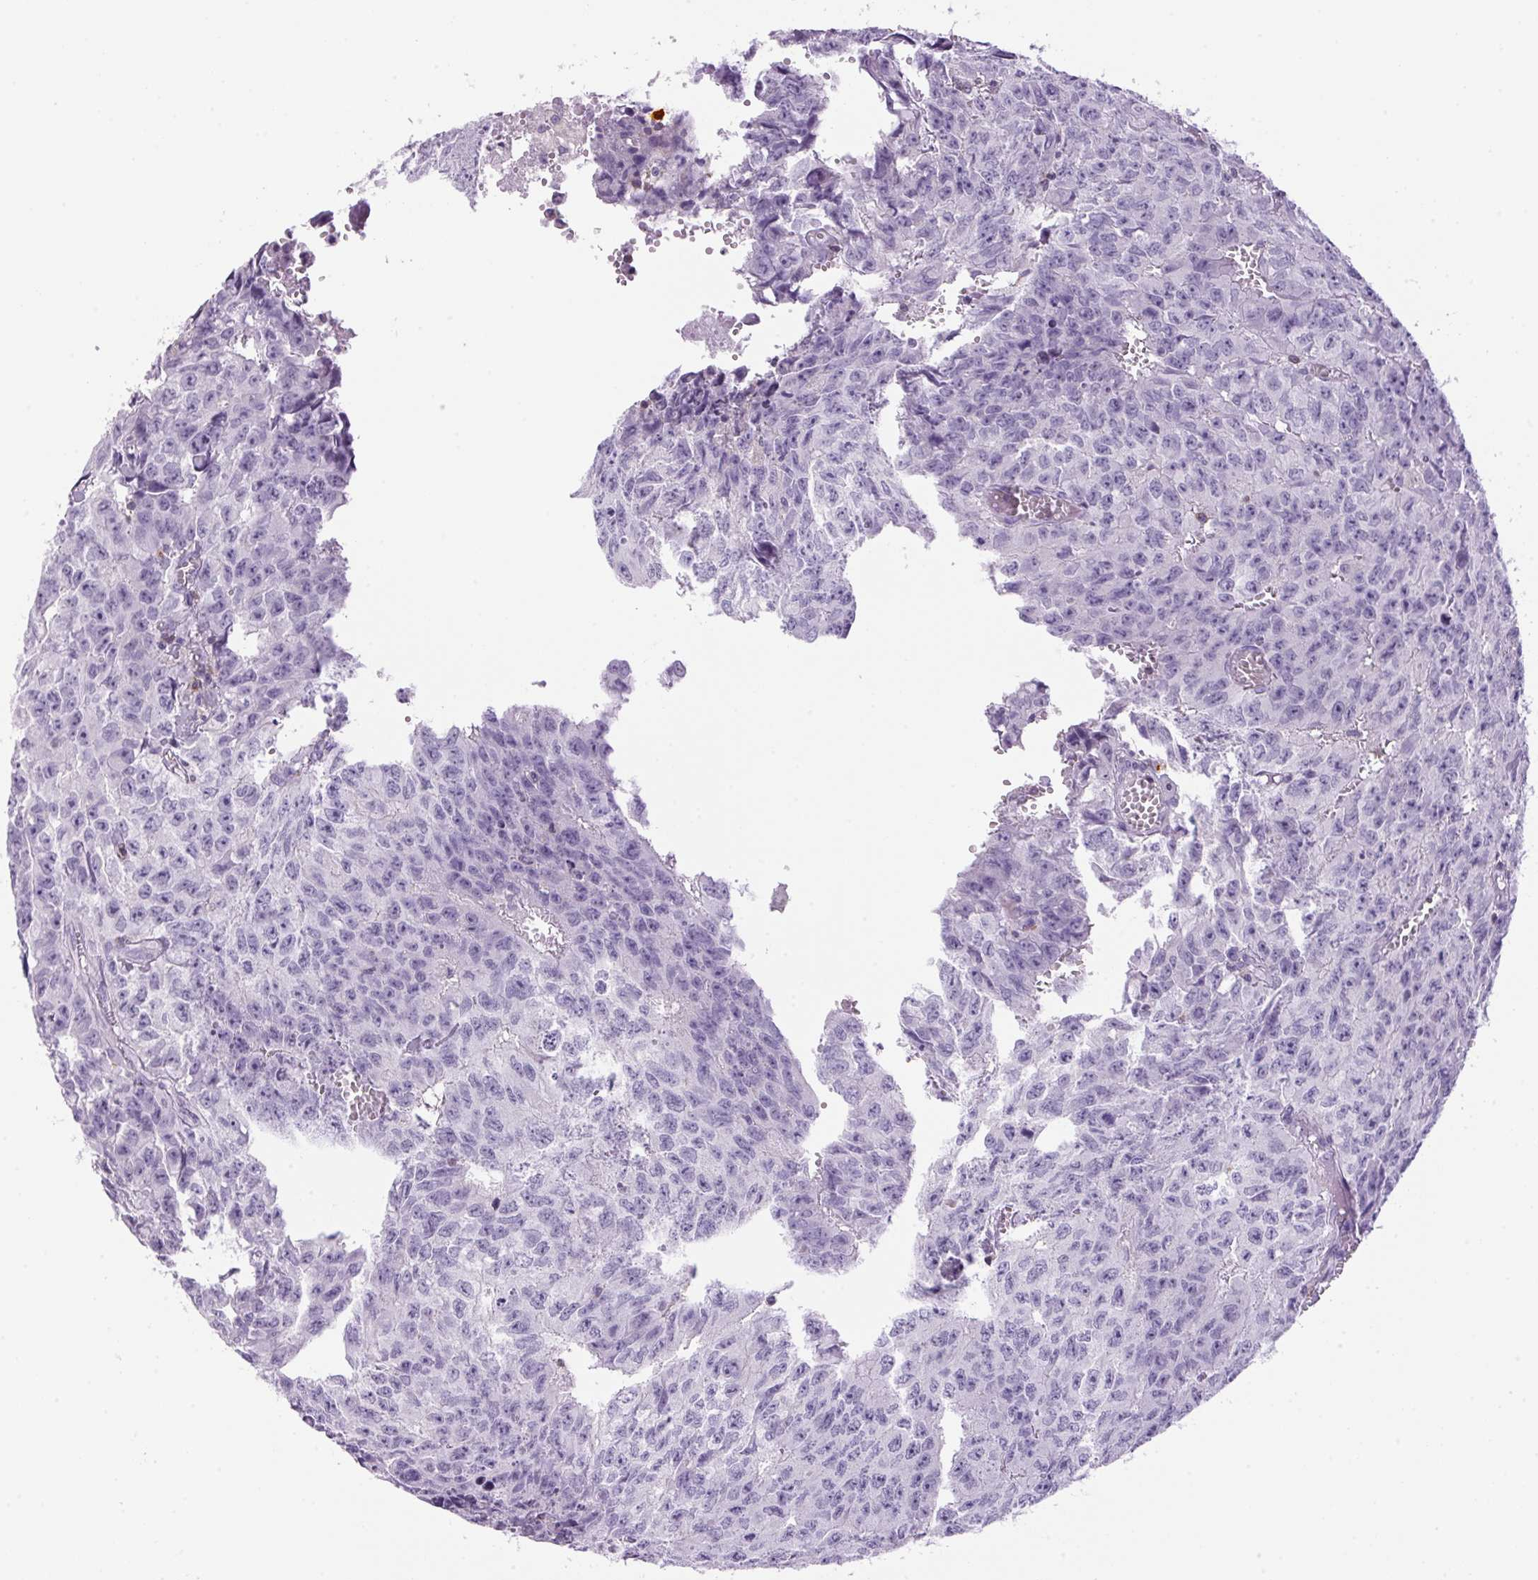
{"staining": {"intensity": "negative", "quantity": "none", "location": "none"}, "tissue": "testis cancer", "cell_type": "Tumor cells", "image_type": "cancer", "snomed": [{"axis": "morphology", "description": "Carcinoma, Embryonal, NOS"}, {"axis": "morphology", "description": "Teratoma, malignant, NOS"}, {"axis": "topography", "description": "Testis"}], "caption": "This is an immunohistochemistry micrograph of human teratoma (malignant) (testis). There is no staining in tumor cells.", "gene": "S100A2", "patient": {"sex": "male", "age": 24}}